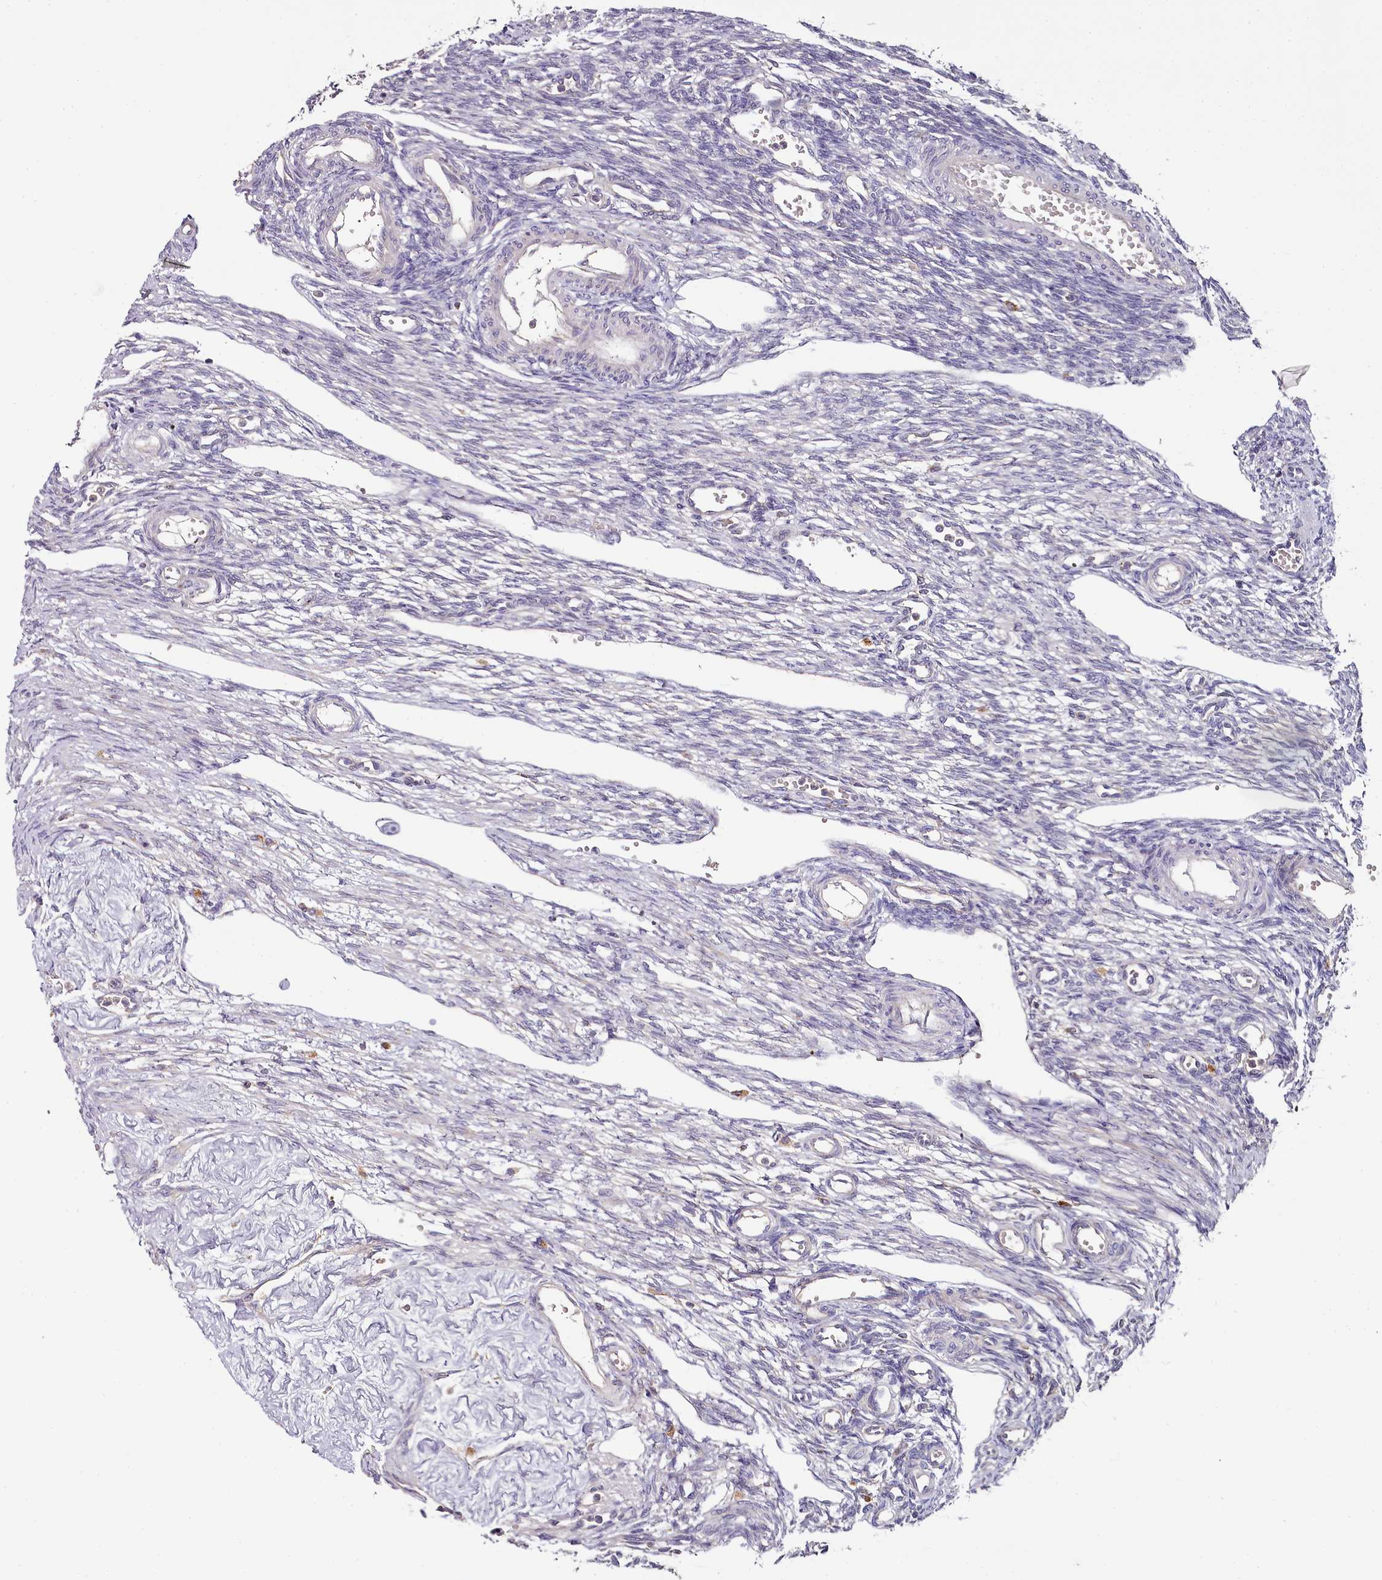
{"staining": {"intensity": "negative", "quantity": "none", "location": "none"}, "tissue": "ovary", "cell_type": "Ovarian stroma cells", "image_type": "normal", "snomed": [{"axis": "morphology", "description": "Normal tissue, NOS"}, {"axis": "morphology", "description": "Cyst, NOS"}, {"axis": "topography", "description": "Ovary"}], "caption": "Immunohistochemistry (IHC) histopathology image of unremarkable ovary: human ovary stained with DAB (3,3'-diaminobenzidine) reveals no significant protein staining in ovarian stroma cells. Nuclei are stained in blue.", "gene": "ACSS1", "patient": {"sex": "female", "age": 33}}